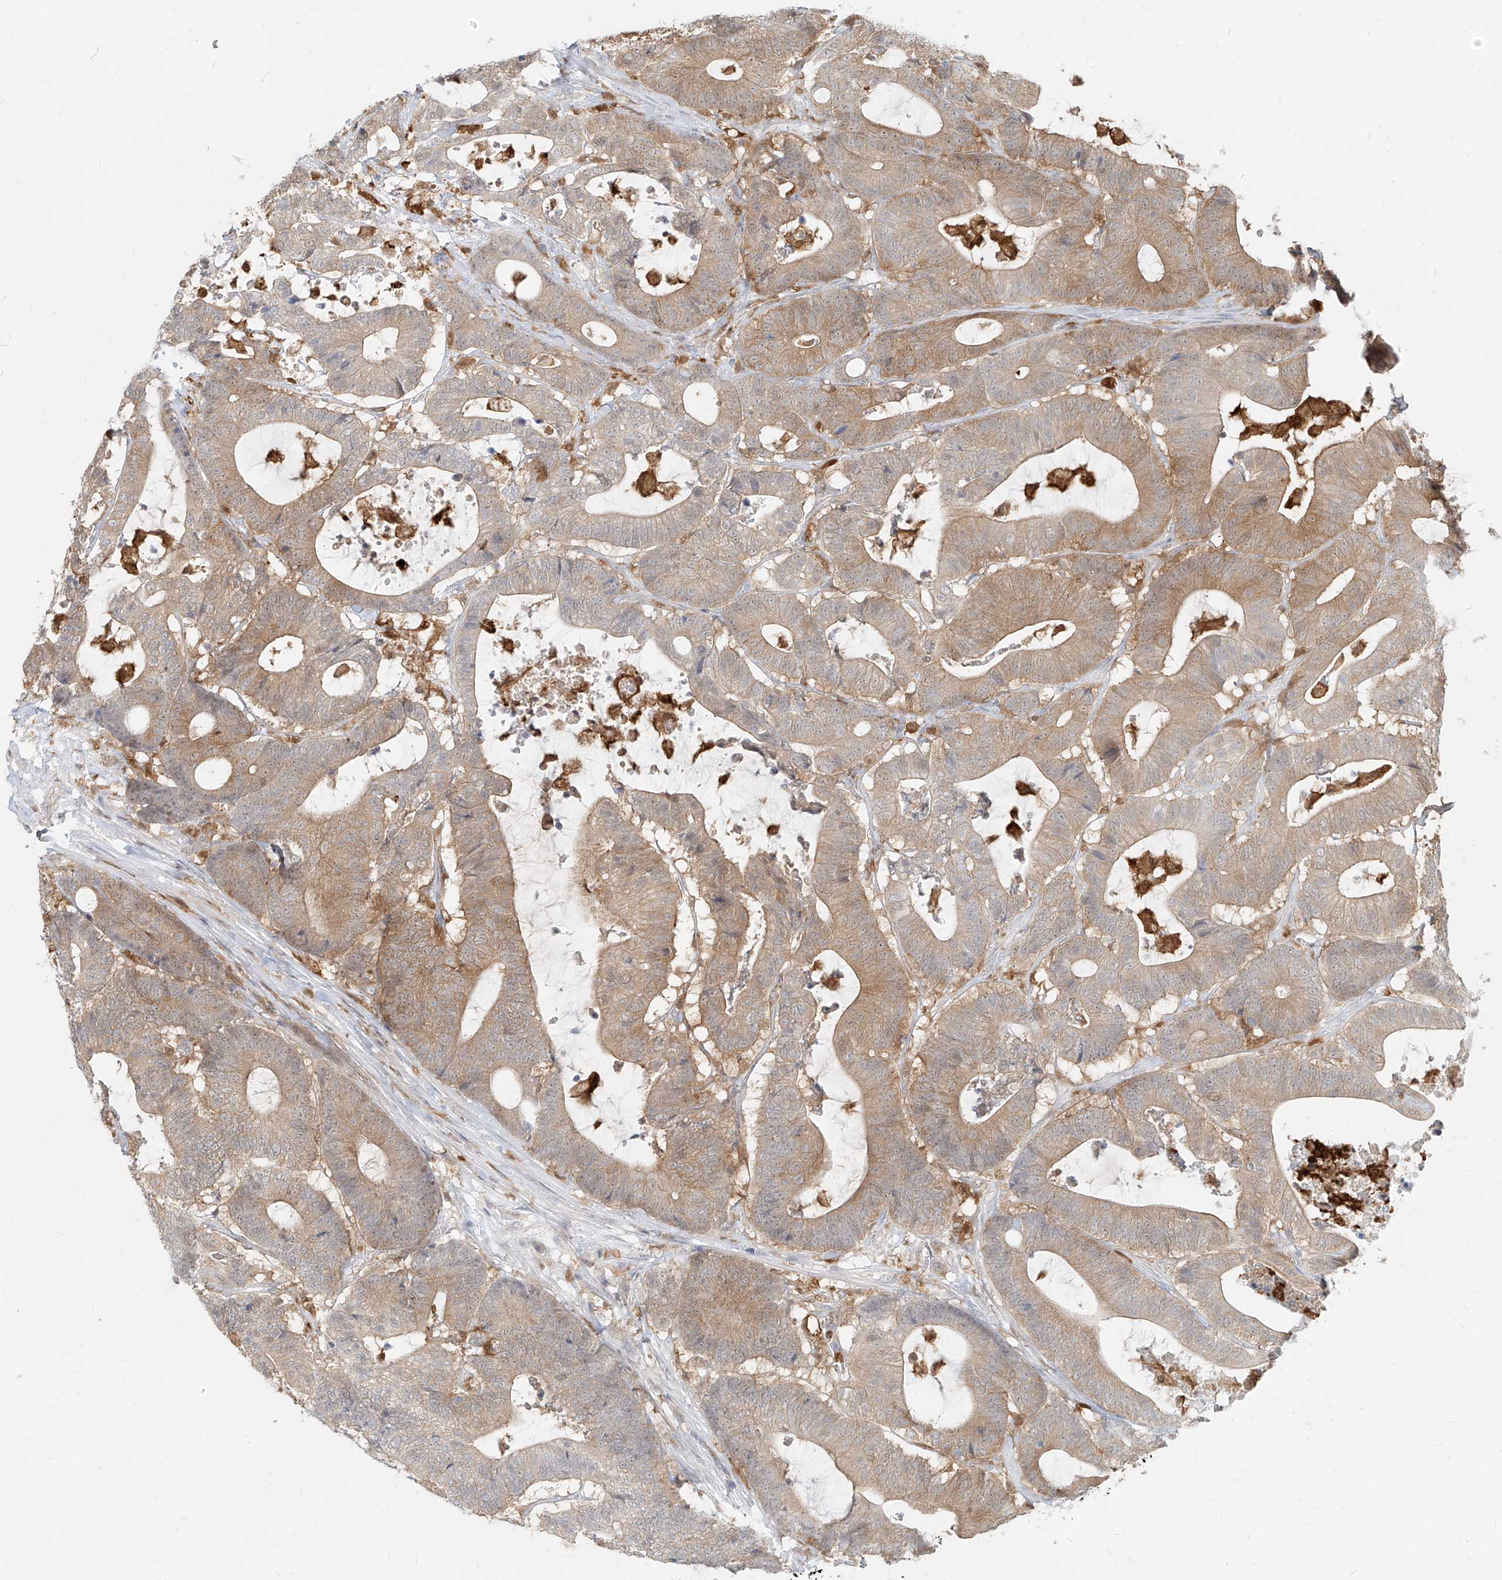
{"staining": {"intensity": "moderate", "quantity": ">75%", "location": "cytoplasmic/membranous"}, "tissue": "colorectal cancer", "cell_type": "Tumor cells", "image_type": "cancer", "snomed": [{"axis": "morphology", "description": "Adenocarcinoma, NOS"}, {"axis": "topography", "description": "Colon"}], "caption": "IHC histopathology image of neoplastic tissue: colorectal cancer (adenocarcinoma) stained using IHC displays medium levels of moderate protein expression localized specifically in the cytoplasmic/membranous of tumor cells, appearing as a cytoplasmic/membranous brown color.", "gene": "PGD", "patient": {"sex": "female", "age": 84}}